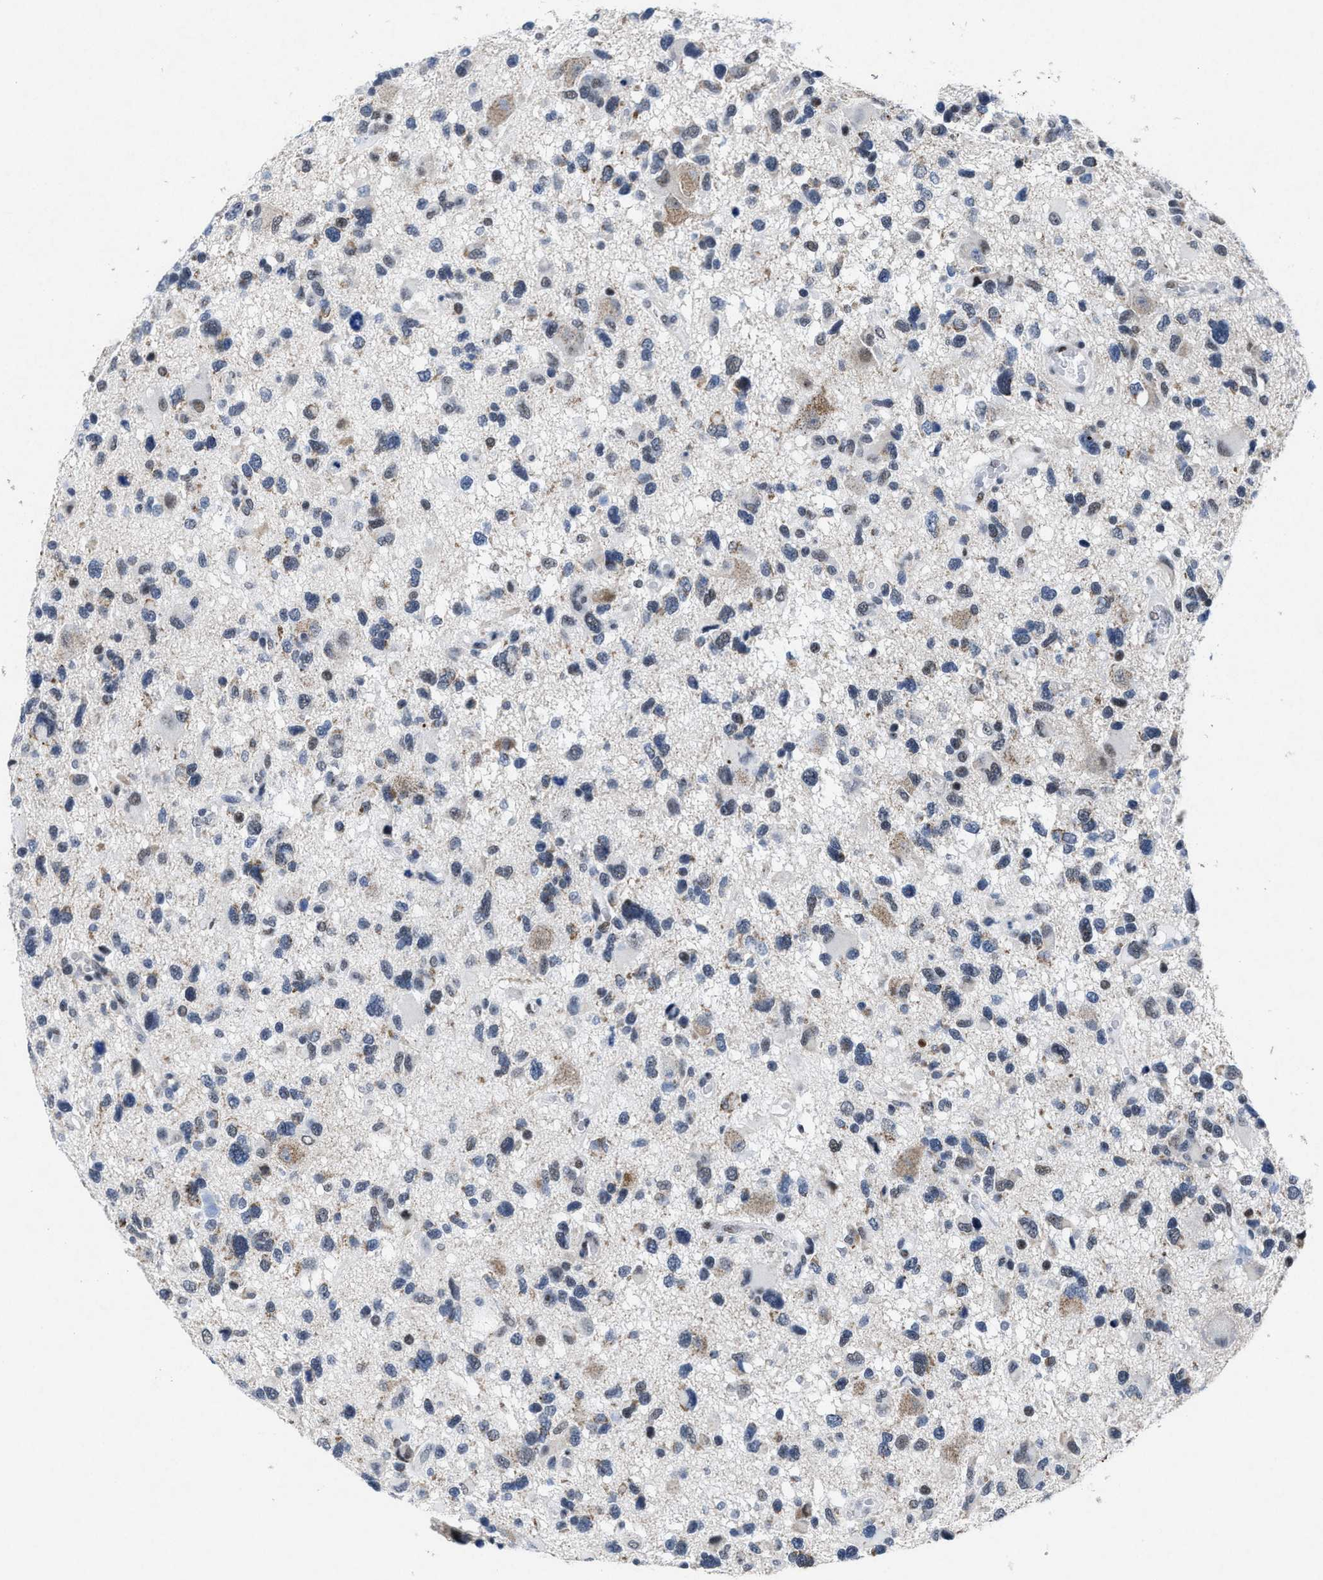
{"staining": {"intensity": "weak", "quantity": "<25%", "location": "nuclear"}, "tissue": "glioma", "cell_type": "Tumor cells", "image_type": "cancer", "snomed": [{"axis": "morphology", "description": "Glioma, malignant, High grade"}, {"axis": "topography", "description": "Brain"}], "caption": "High power microscopy histopathology image of an IHC micrograph of malignant glioma (high-grade), revealing no significant positivity in tumor cells.", "gene": "ID3", "patient": {"sex": "male", "age": 33}}